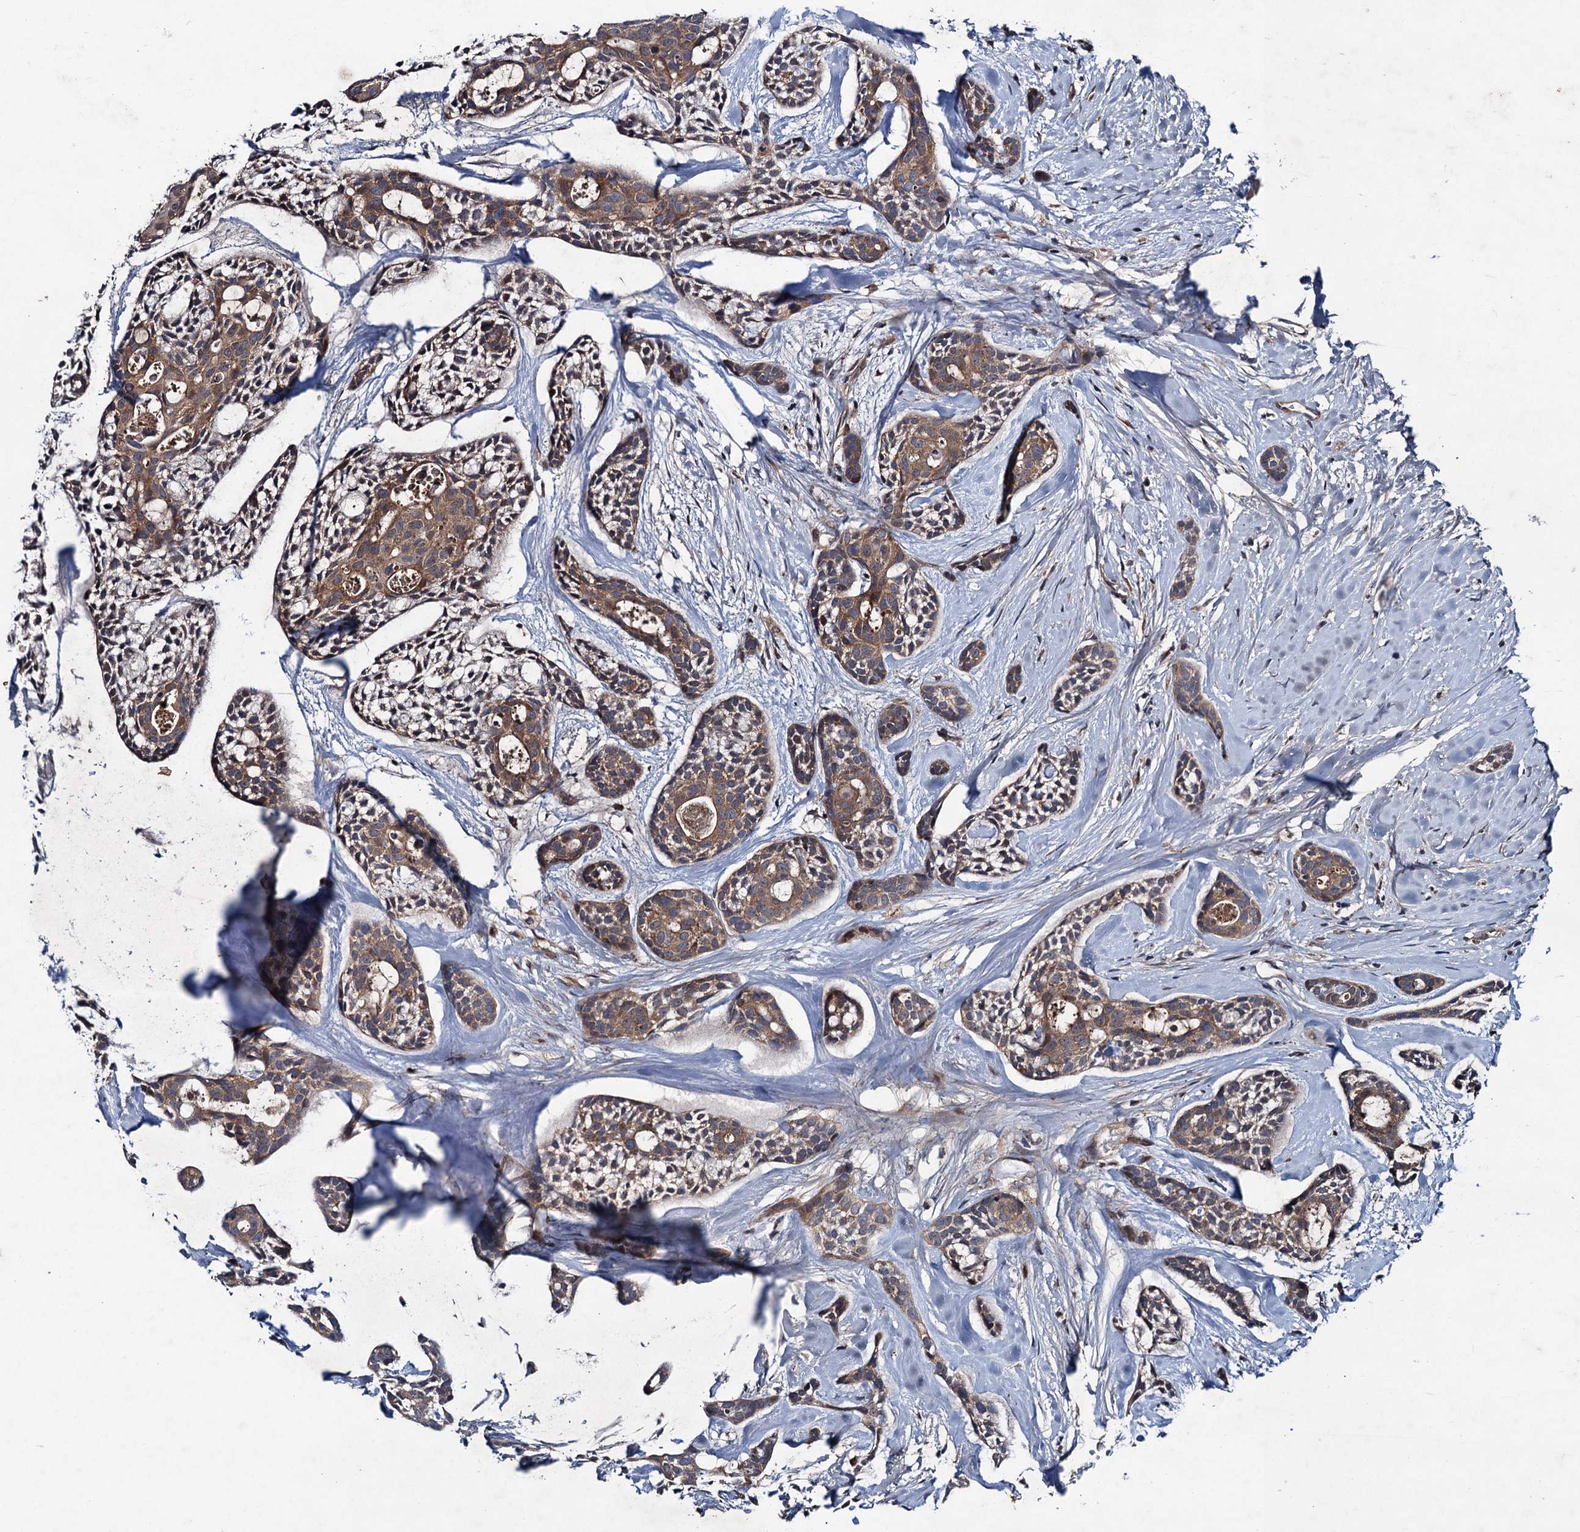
{"staining": {"intensity": "moderate", "quantity": ">75%", "location": "cytoplasmic/membranous"}, "tissue": "head and neck cancer", "cell_type": "Tumor cells", "image_type": "cancer", "snomed": [{"axis": "morphology", "description": "Adenocarcinoma, NOS"}, {"axis": "topography", "description": "Subcutis"}, {"axis": "topography", "description": "Head-Neck"}], "caption": "Brown immunohistochemical staining in adenocarcinoma (head and neck) shows moderate cytoplasmic/membranous staining in approximately >75% of tumor cells.", "gene": "BLTP3B", "patient": {"sex": "female", "age": 73}}